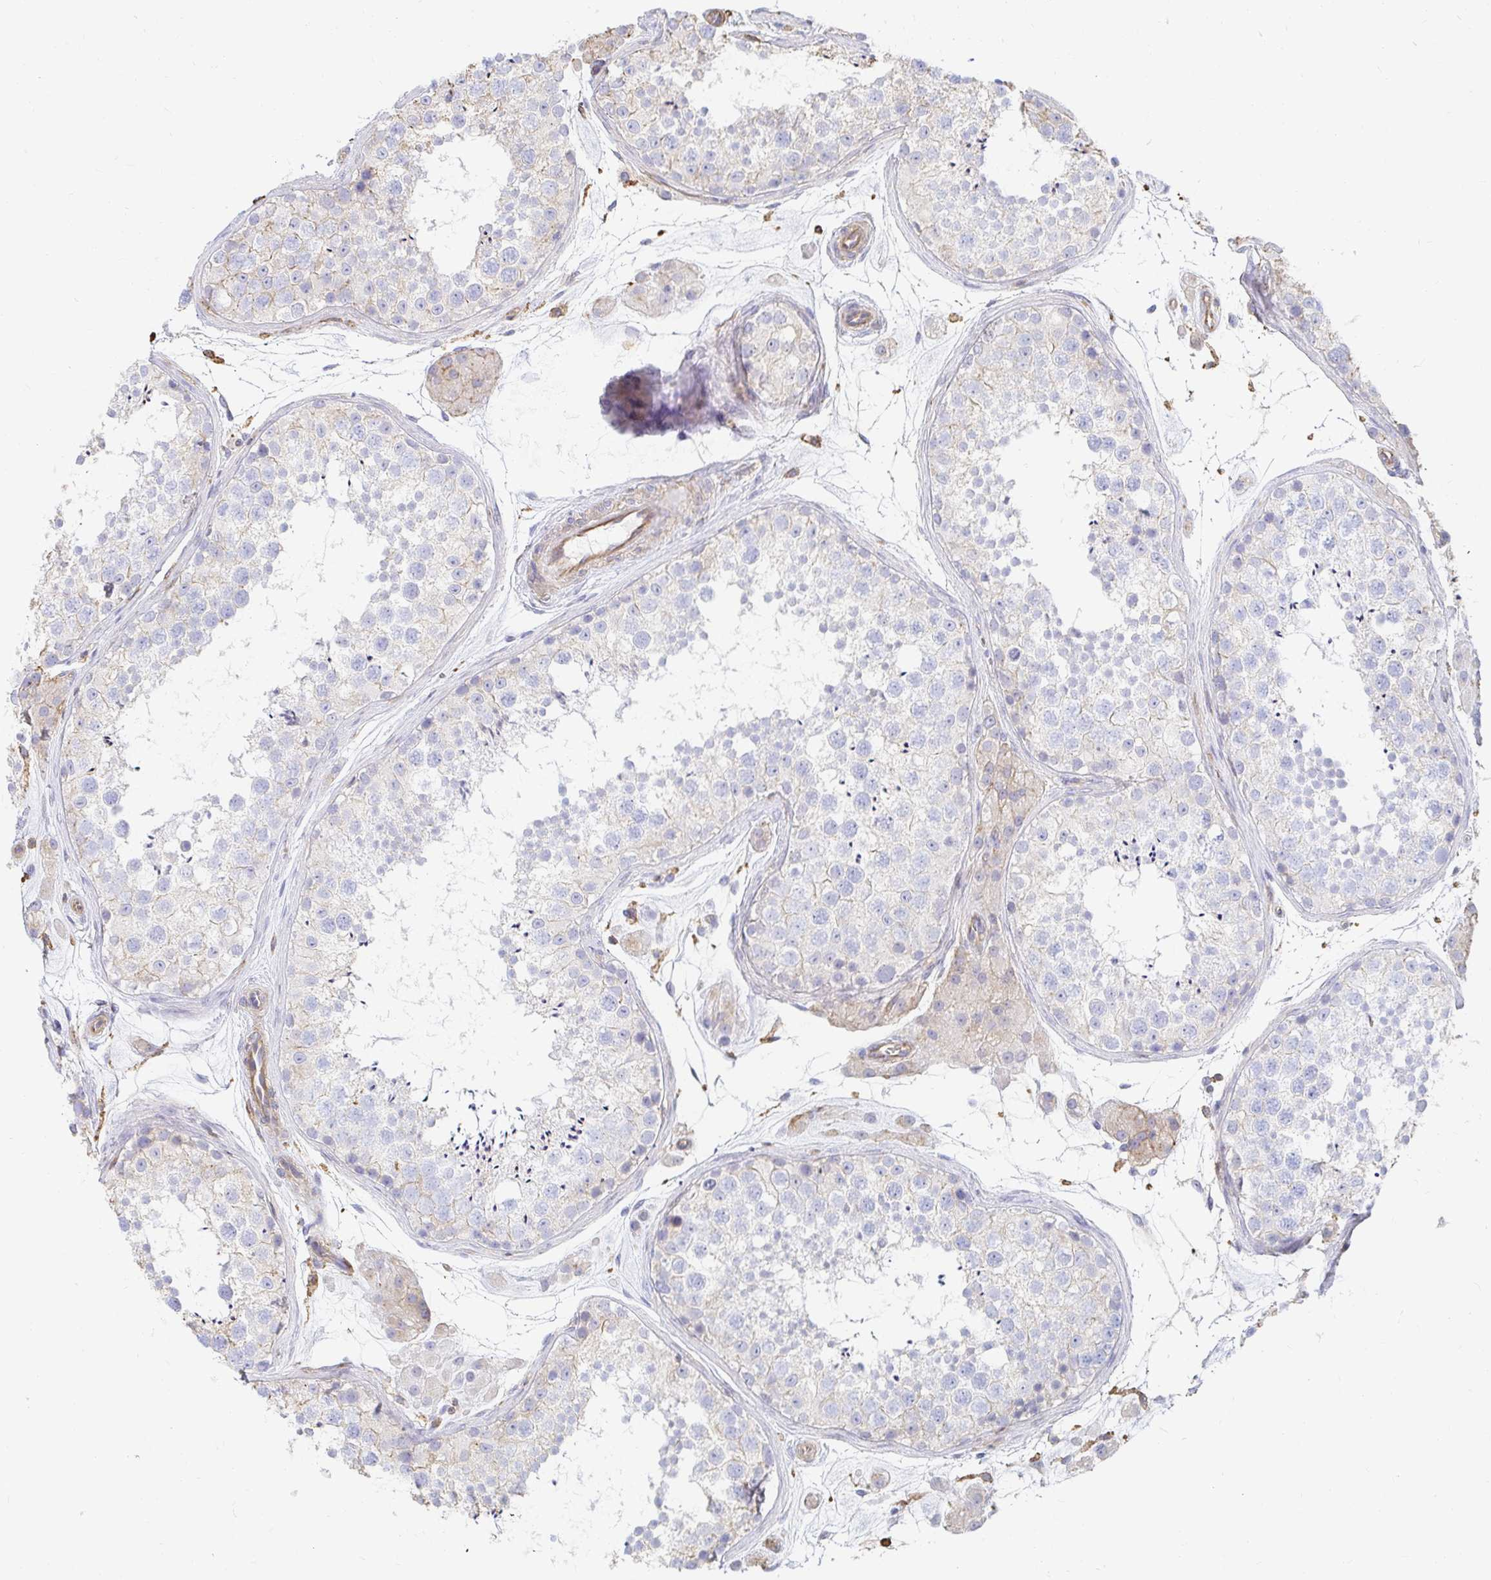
{"staining": {"intensity": "weak", "quantity": "<25%", "location": "cytoplasmic/membranous"}, "tissue": "testis", "cell_type": "Cells in seminiferous ducts", "image_type": "normal", "snomed": [{"axis": "morphology", "description": "Normal tissue, NOS"}, {"axis": "topography", "description": "Testis"}], "caption": "A photomicrograph of human testis is negative for staining in cells in seminiferous ducts.", "gene": "PTPN14", "patient": {"sex": "male", "age": 41}}